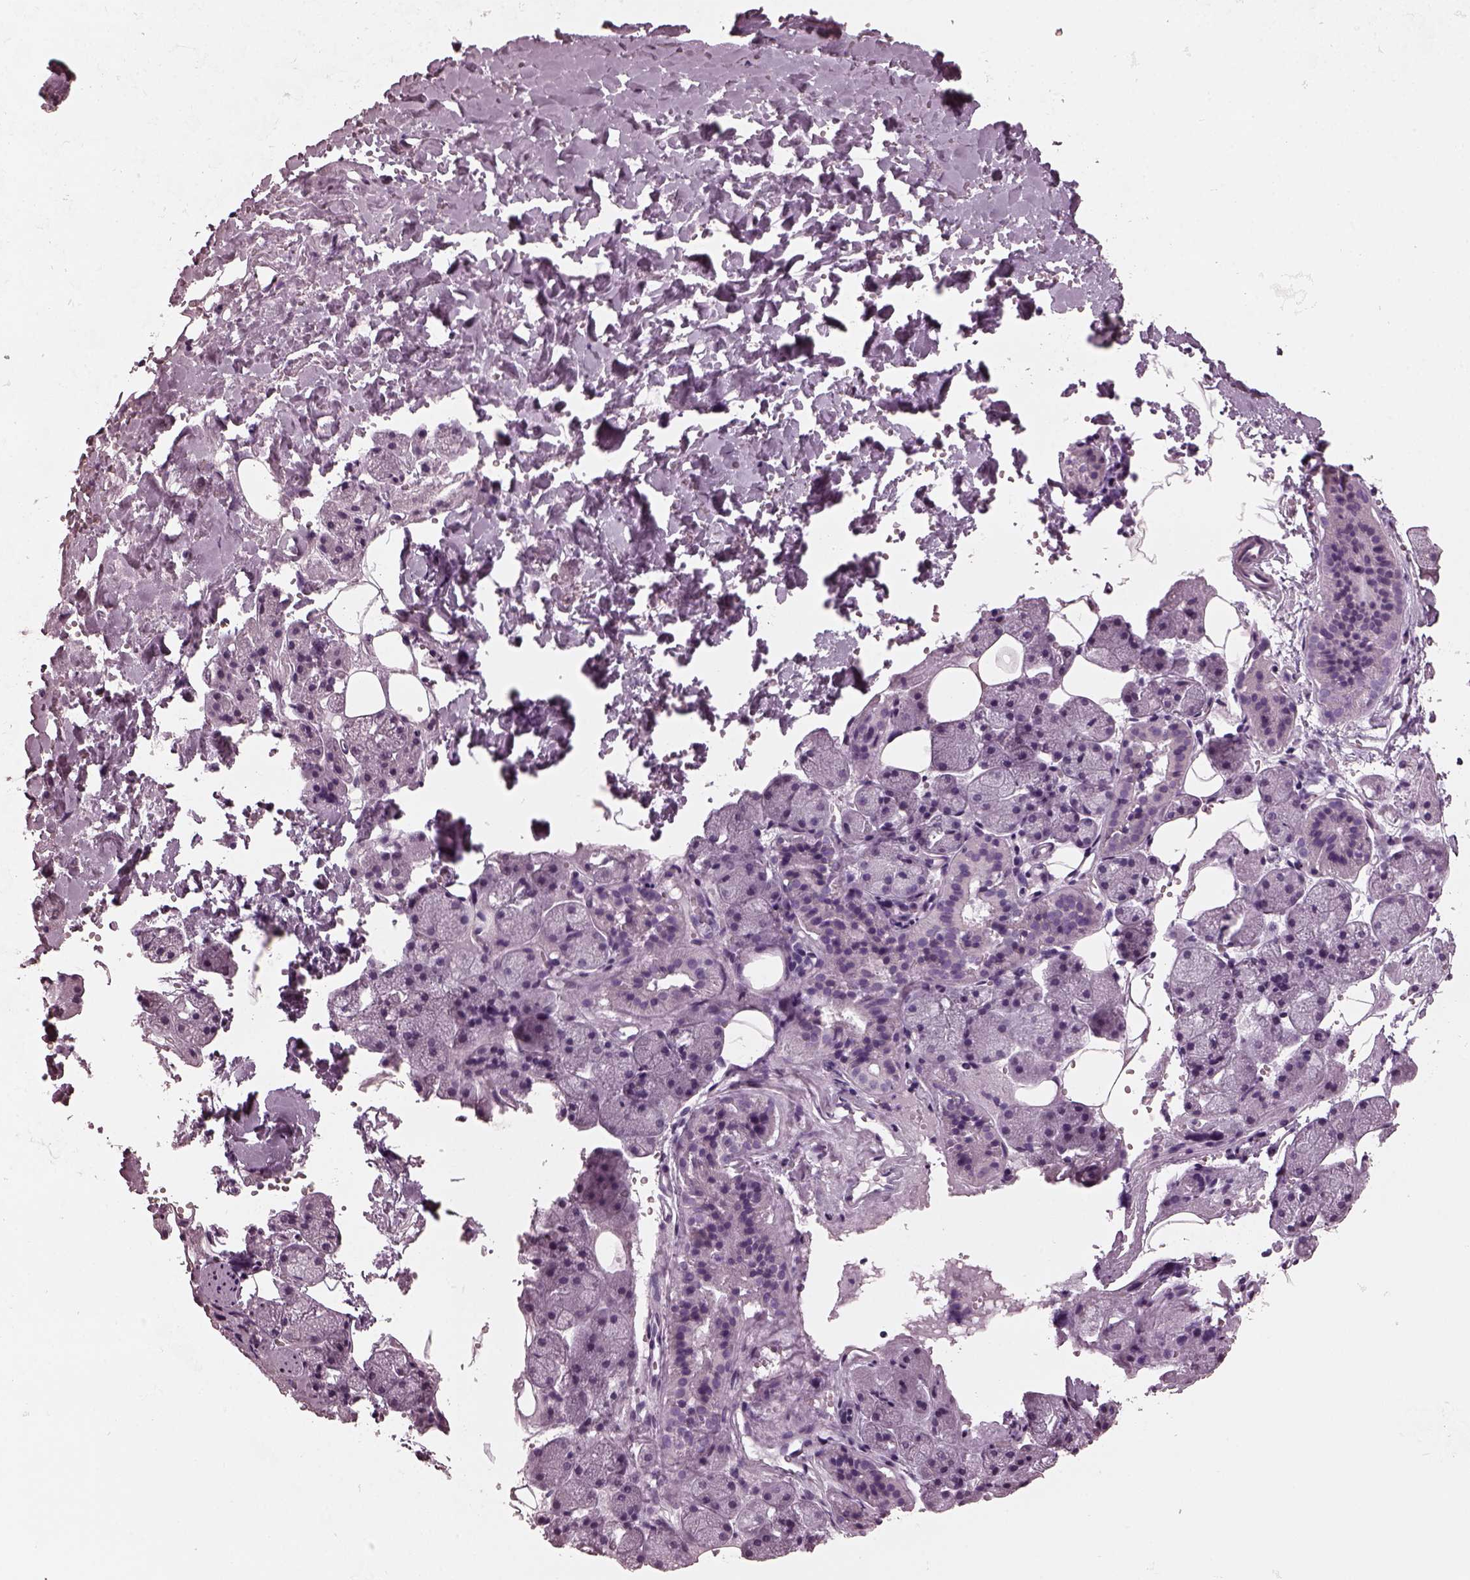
{"staining": {"intensity": "negative", "quantity": "none", "location": "none"}, "tissue": "salivary gland", "cell_type": "Glandular cells", "image_type": "normal", "snomed": [{"axis": "morphology", "description": "Normal tissue, NOS"}, {"axis": "topography", "description": "Salivary gland"}], "caption": "Image shows no significant protein staining in glandular cells of benign salivary gland.", "gene": "RCVRN", "patient": {"sex": "male", "age": 38}}